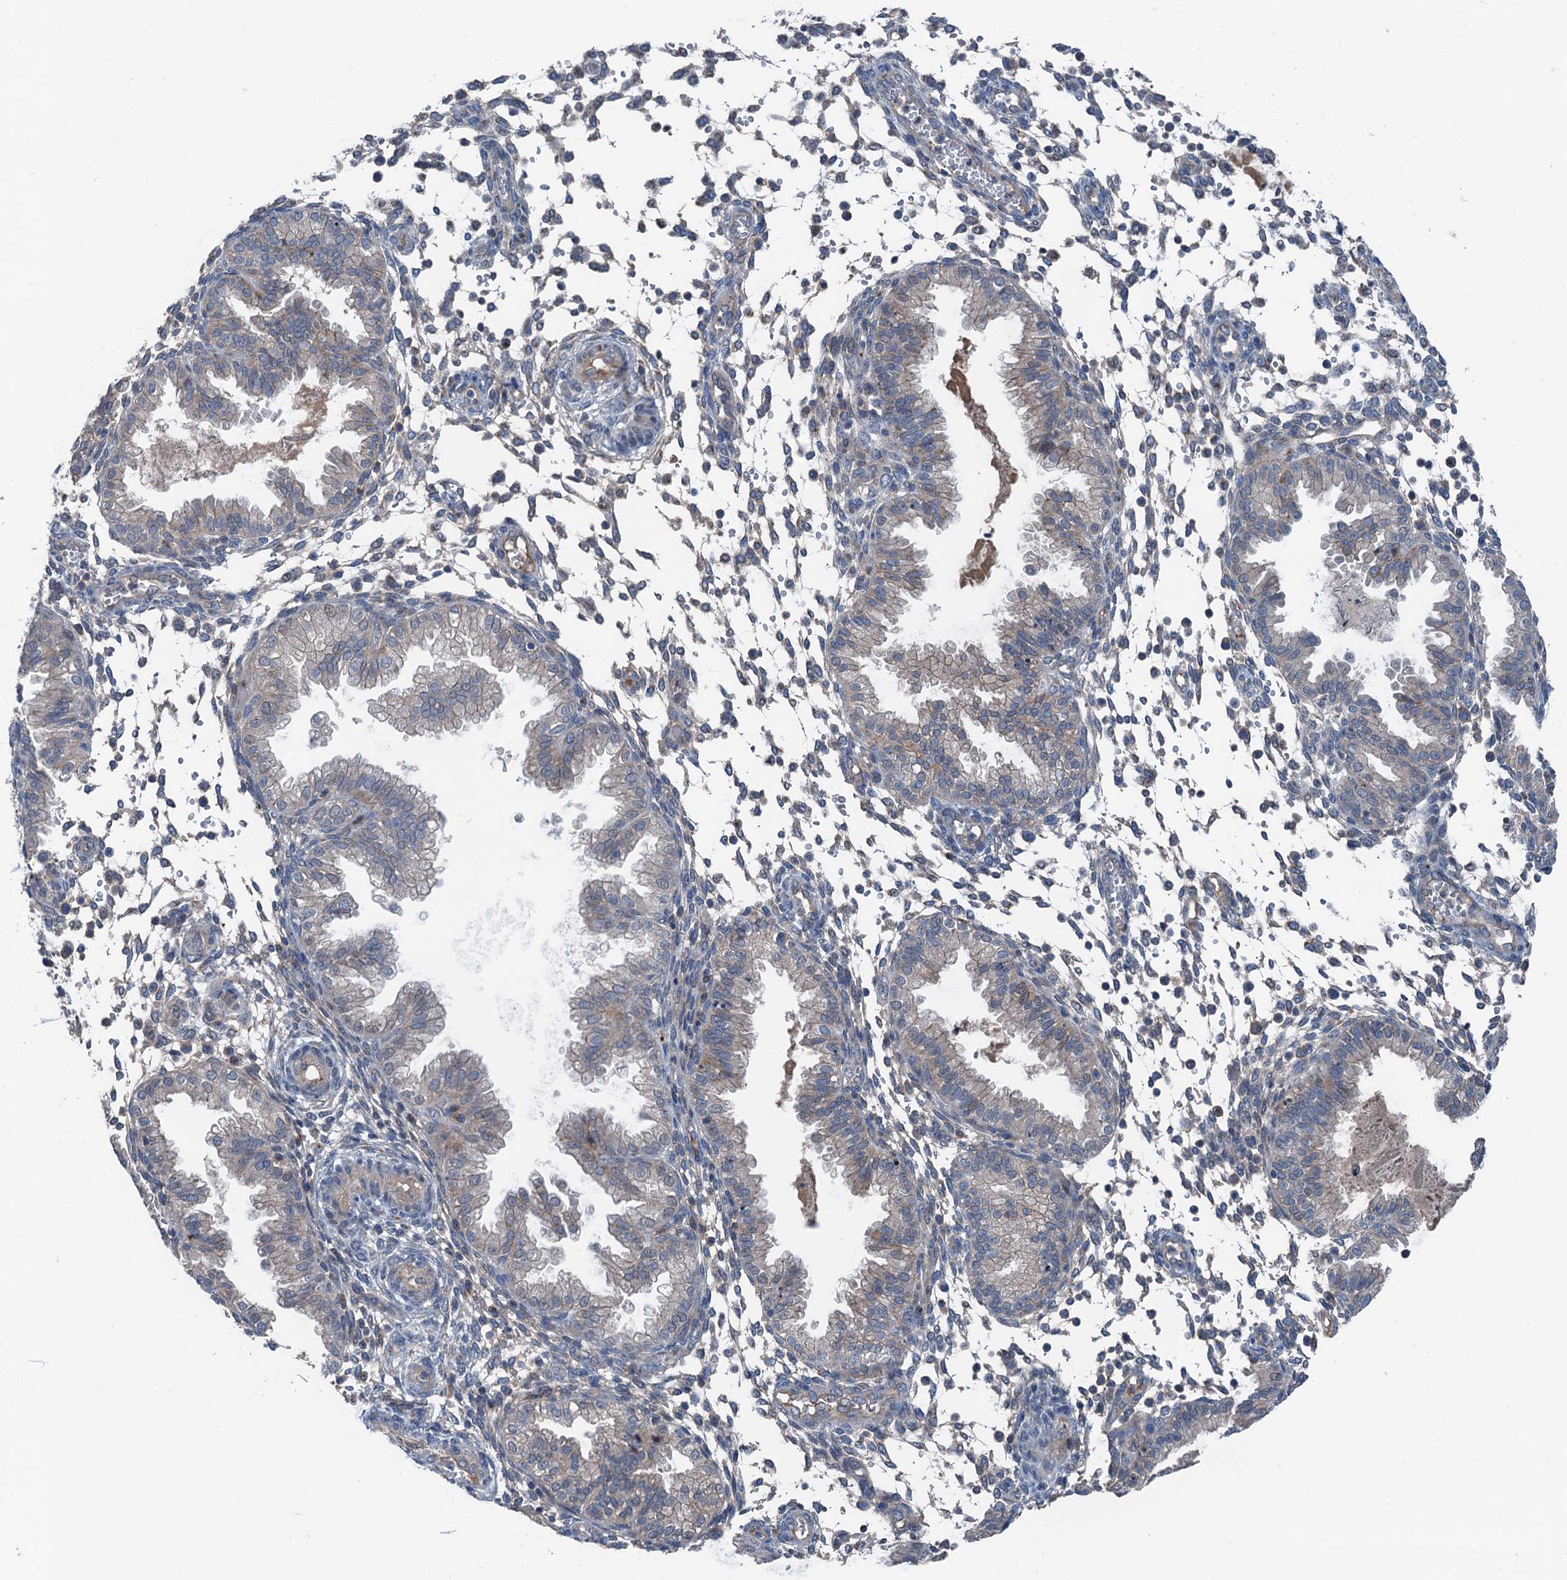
{"staining": {"intensity": "weak", "quantity": "<25%", "location": "cytoplasmic/membranous"}, "tissue": "endometrium", "cell_type": "Cells in endometrial stroma", "image_type": "normal", "snomed": [{"axis": "morphology", "description": "Normal tissue, NOS"}, {"axis": "topography", "description": "Endometrium"}], "caption": "Immunohistochemistry (IHC) image of benign human endometrium stained for a protein (brown), which exhibits no staining in cells in endometrial stroma. (Brightfield microscopy of DAB (3,3'-diaminobenzidine) IHC at high magnification).", "gene": "SLC2A10", "patient": {"sex": "female", "age": 33}}